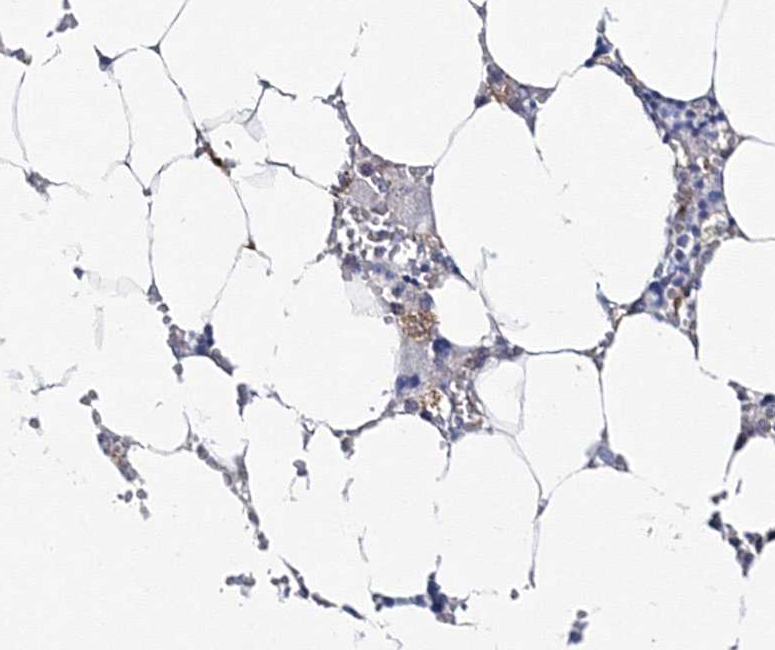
{"staining": {"intensity": "negative", "quantity": "none", "location": "none"}, "tissue": "bone marrow", "cell_type": "Hematopoietic cells", "image_type": "normal", "snomed": [{"axis": "morphology", "description": "Normal tissue, NOS"}, {"axis": "topography", "description": "Bone marrow"}], "caption": "A high-resolution photomicrograph shows immunohistochemistry (IHC) staining of benign bone marrow, which shows no significant staining in hematopoietic cells.", "gene": "GGA2", "patient": {"sex": "male", "age": 70}}